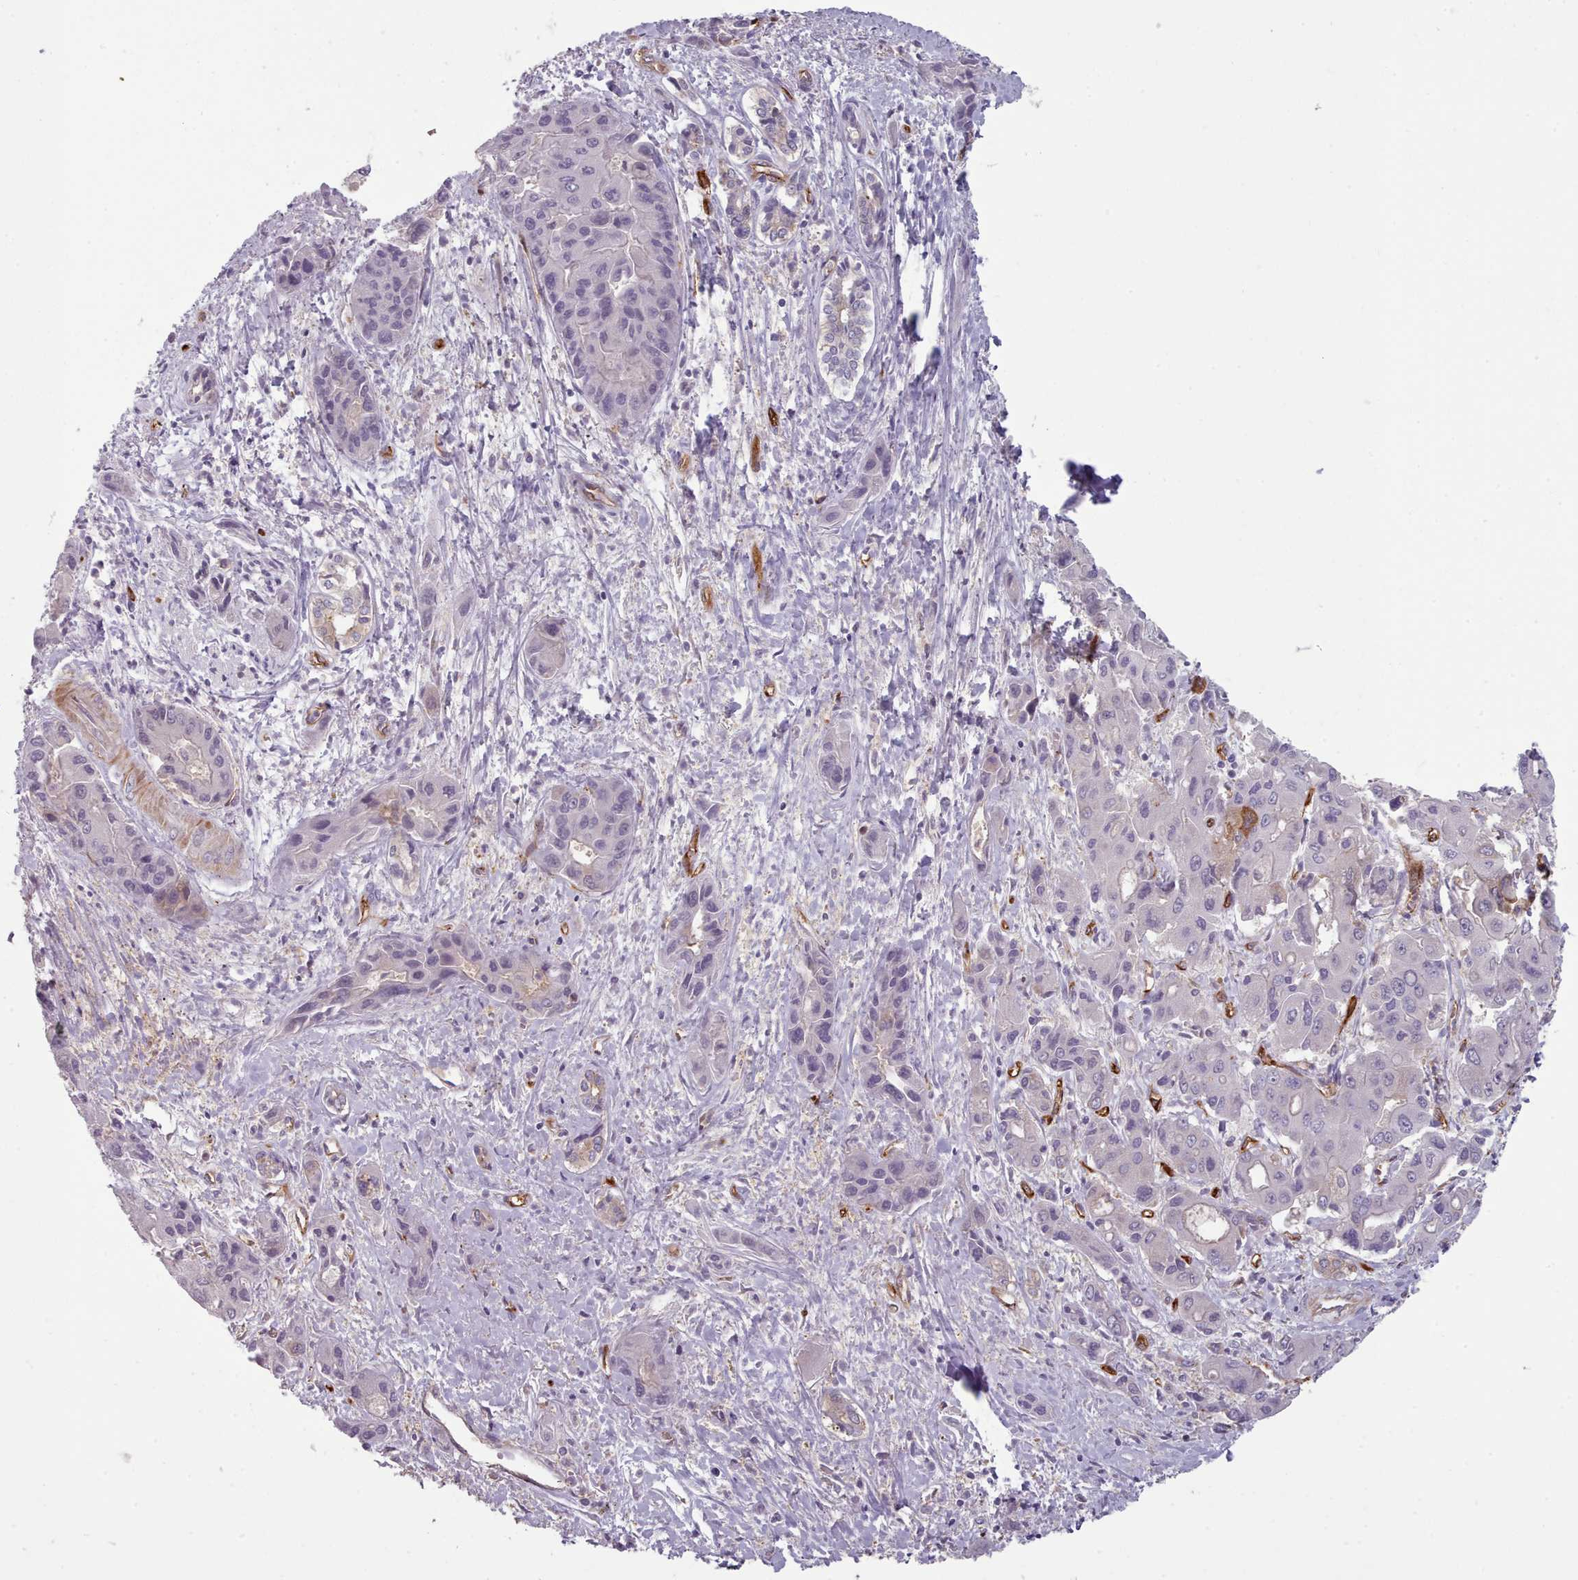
{"staining": {"intensity": "negative", "quantity": "none", "location": "none"}, "tissue": "liver cancer", "cell_type": "Tumor cells", "image_type": "cancer", "snomed": [{"axis": "morphology", "description": "Cholangiocarcinoma"}, {"axis": "topography", "description": "Liver"}], "caption": "The IHC histopathology image has no significant expression in tumor cells of liver cholangiocarcinoma tissue. Nuclei are stained in blue.", "gene": "CD300LF", "patient": {"sex": "male", "age": 67}}